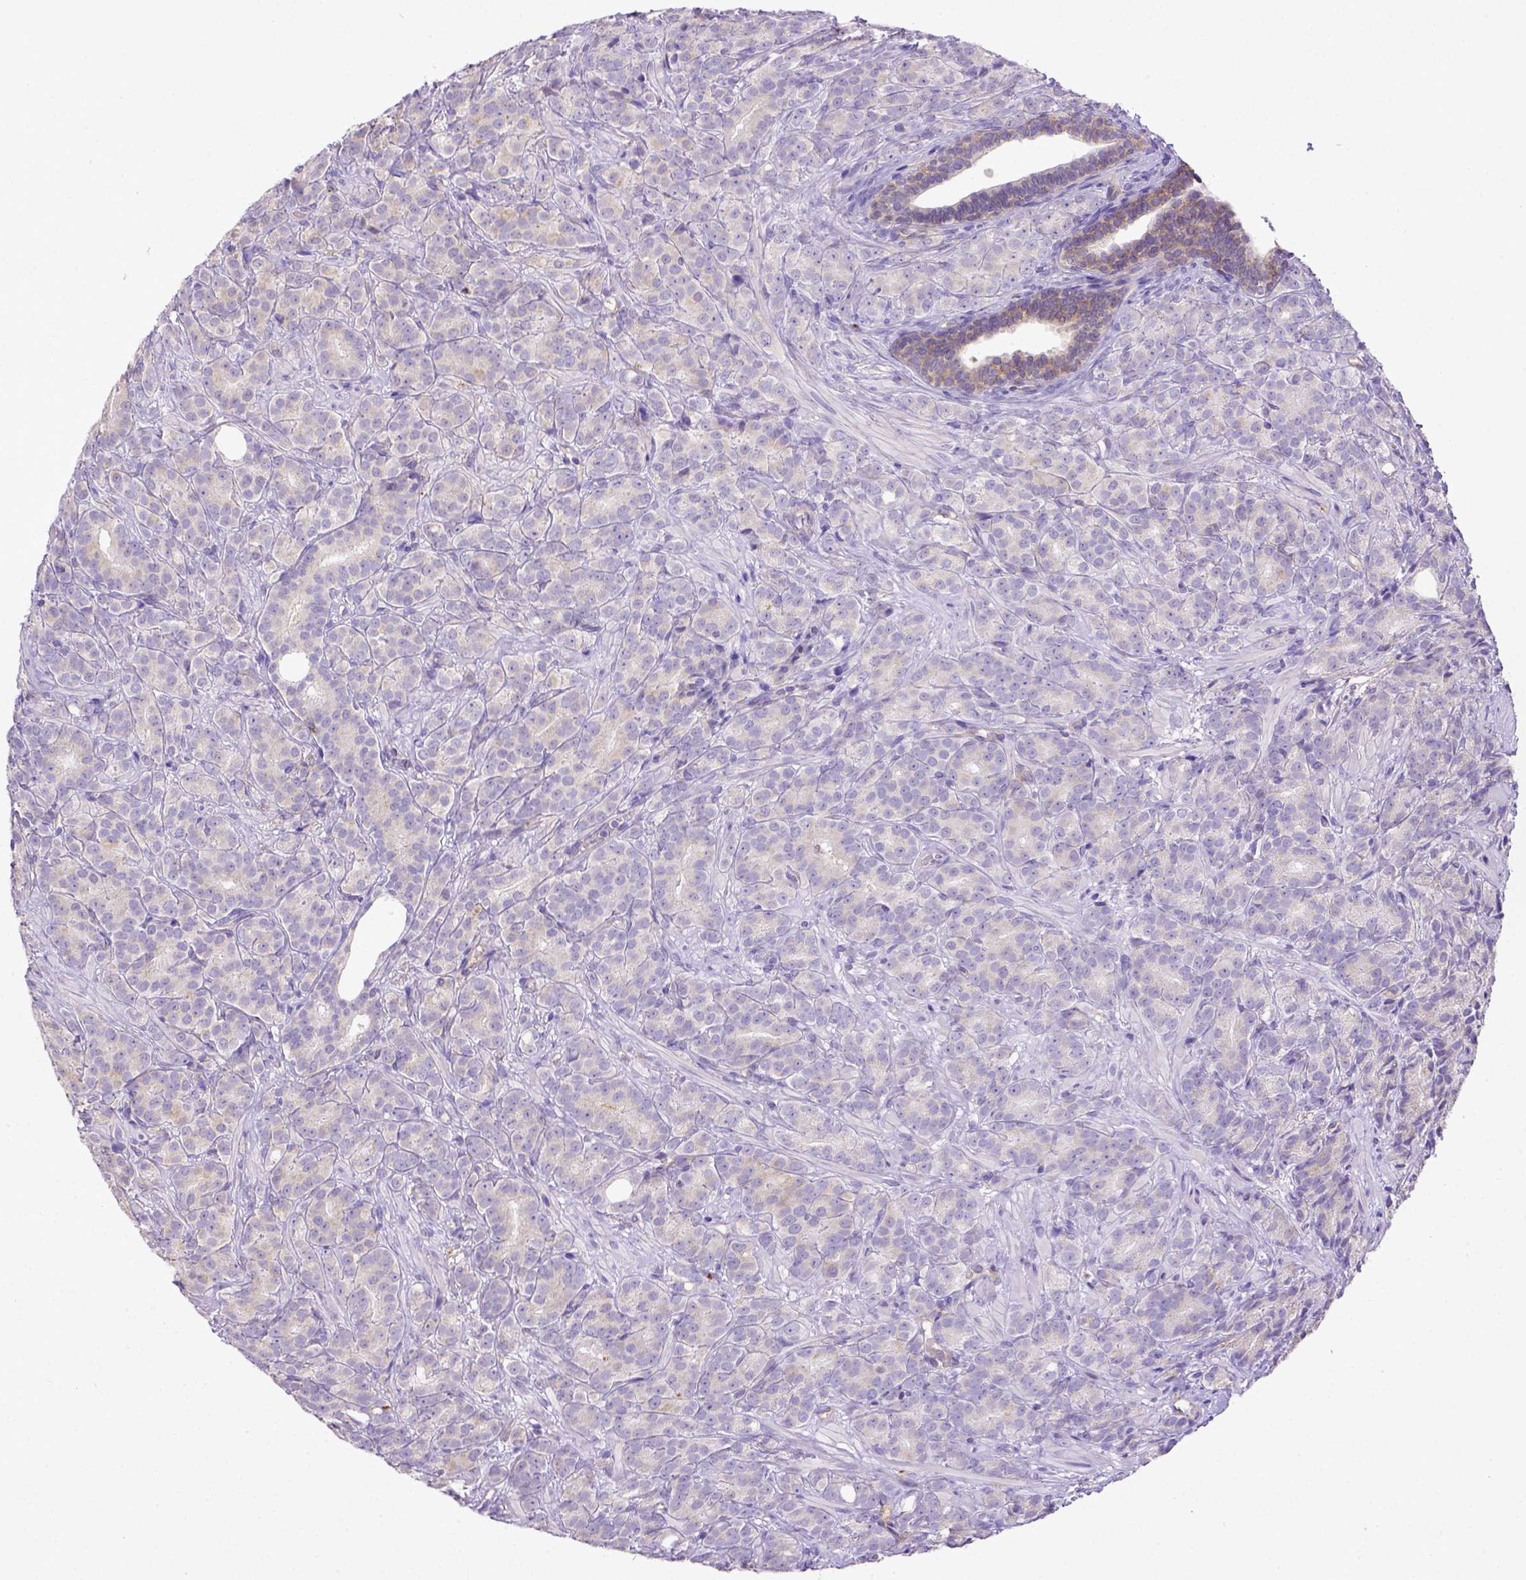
{"staining": {"intensity": "negative", "quantity": "none", "location": "none"}, "tissue": "prostate cancer", "cell_type": "Tumor cells", "image_type": "cancer", "snomed": [{"axis": "morphology", "description": "Adenocarcinoma, High grade"}, {"axis": "topography", "description": "Prostate"}], "caption": "Immunohistochemical staining of human prostate cancer (high-grade adenocarcinoma) exhibits no significant expression in tumor cells. The staining was performed using DAB (3,3'-diaminobenzidine) to visualize the protein expression in brown, while the nuclei were stained in blue with hematoxylin (Magnification: 20x).", "gene": "CD40", "patient": {"sex": "male", "age": 90}}